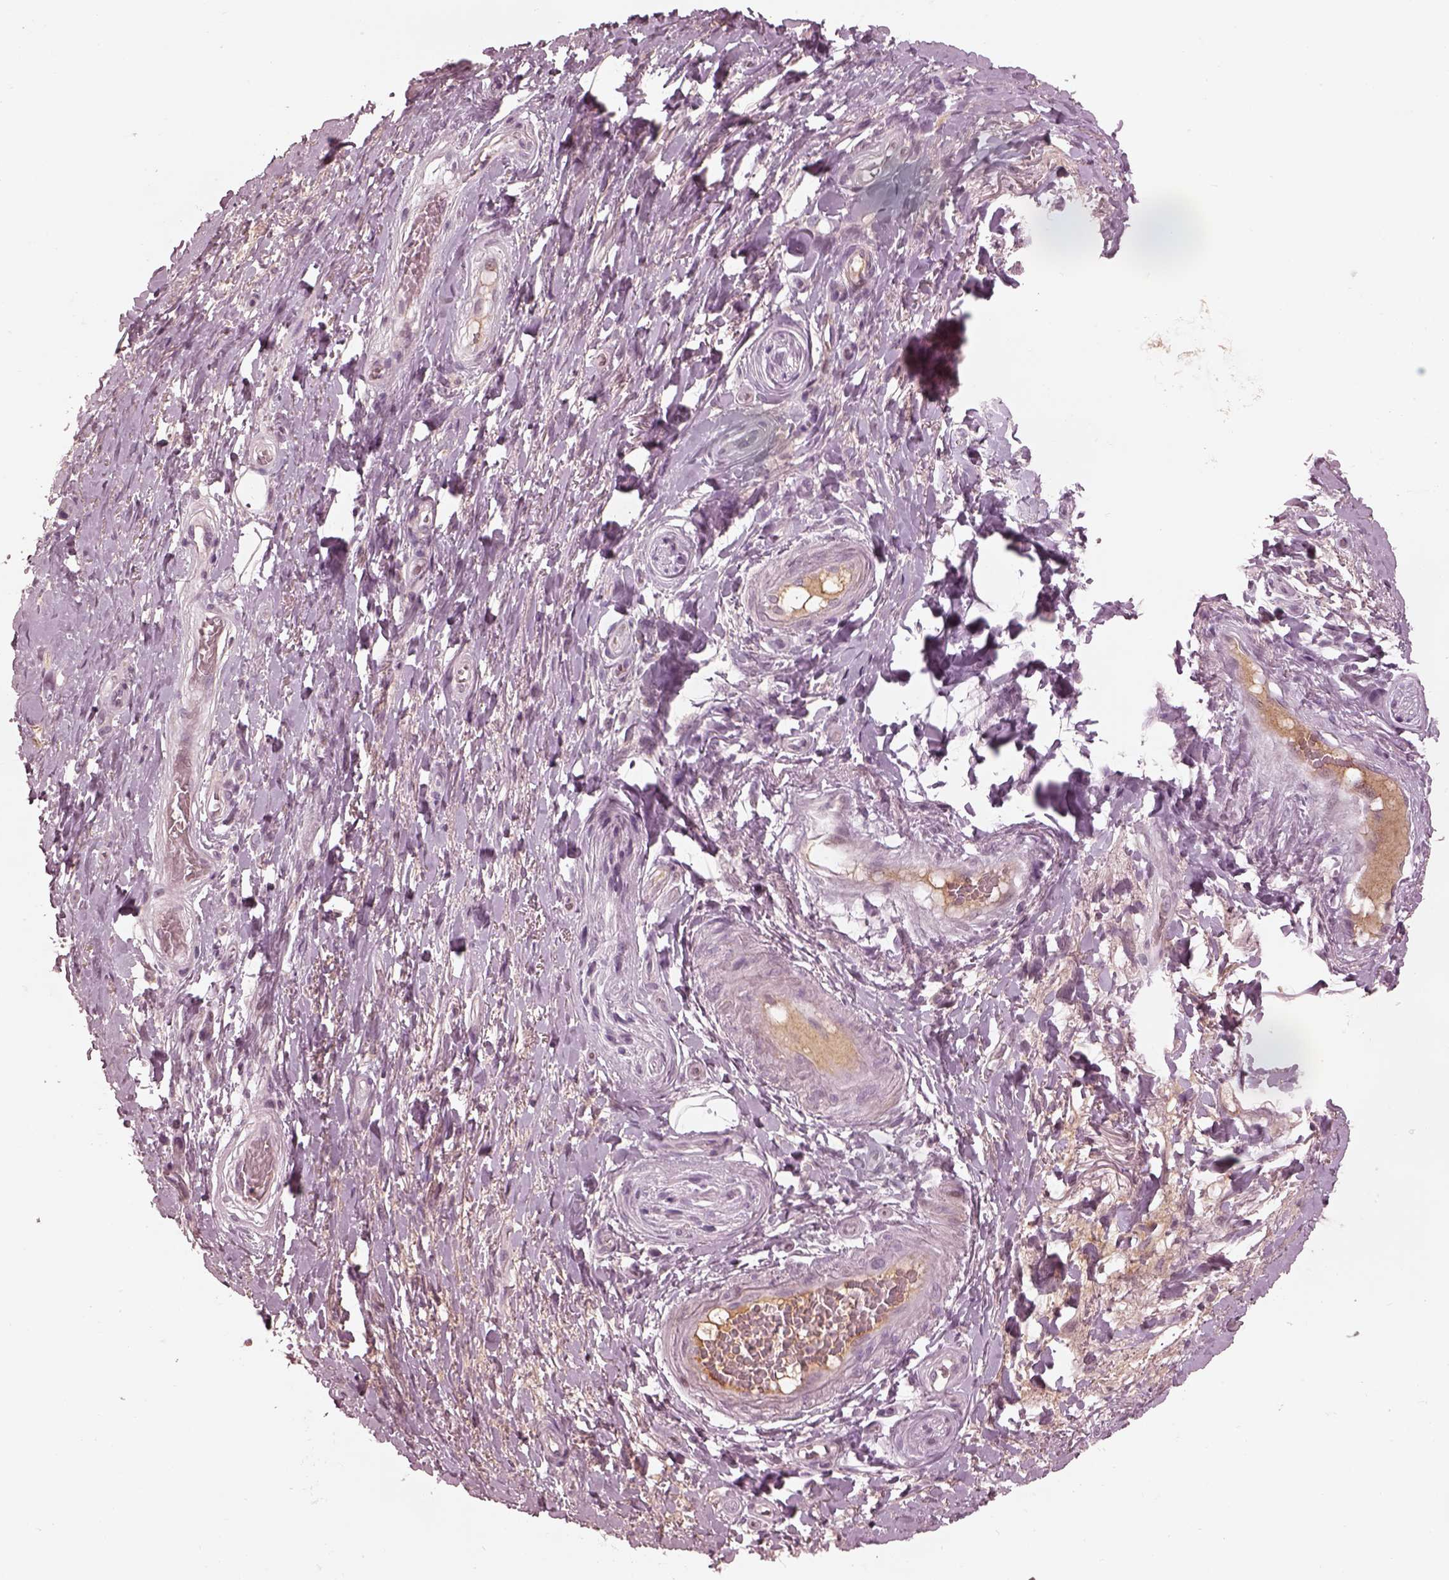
{"staining": {"intensity": "negative", "quantity": "none", "location": "none"}, "tissue": "adipose tissue", "cell_type": "Adipocytes", "image_type": "normal", "snomed": [{"axis": "morphology", "description": "Normal tissue, NOS"}, {"axis": "topography", "description": "Anal"}, {"axis": "topography", "description": "Peripheral nerve tissue"}], "caption": "Human adipose tissue stained for a protein using IHC demonstrates no positivity in adipocytes.", "gene": "KCNA2", "patient": {"sex": "male", "age": 53}}